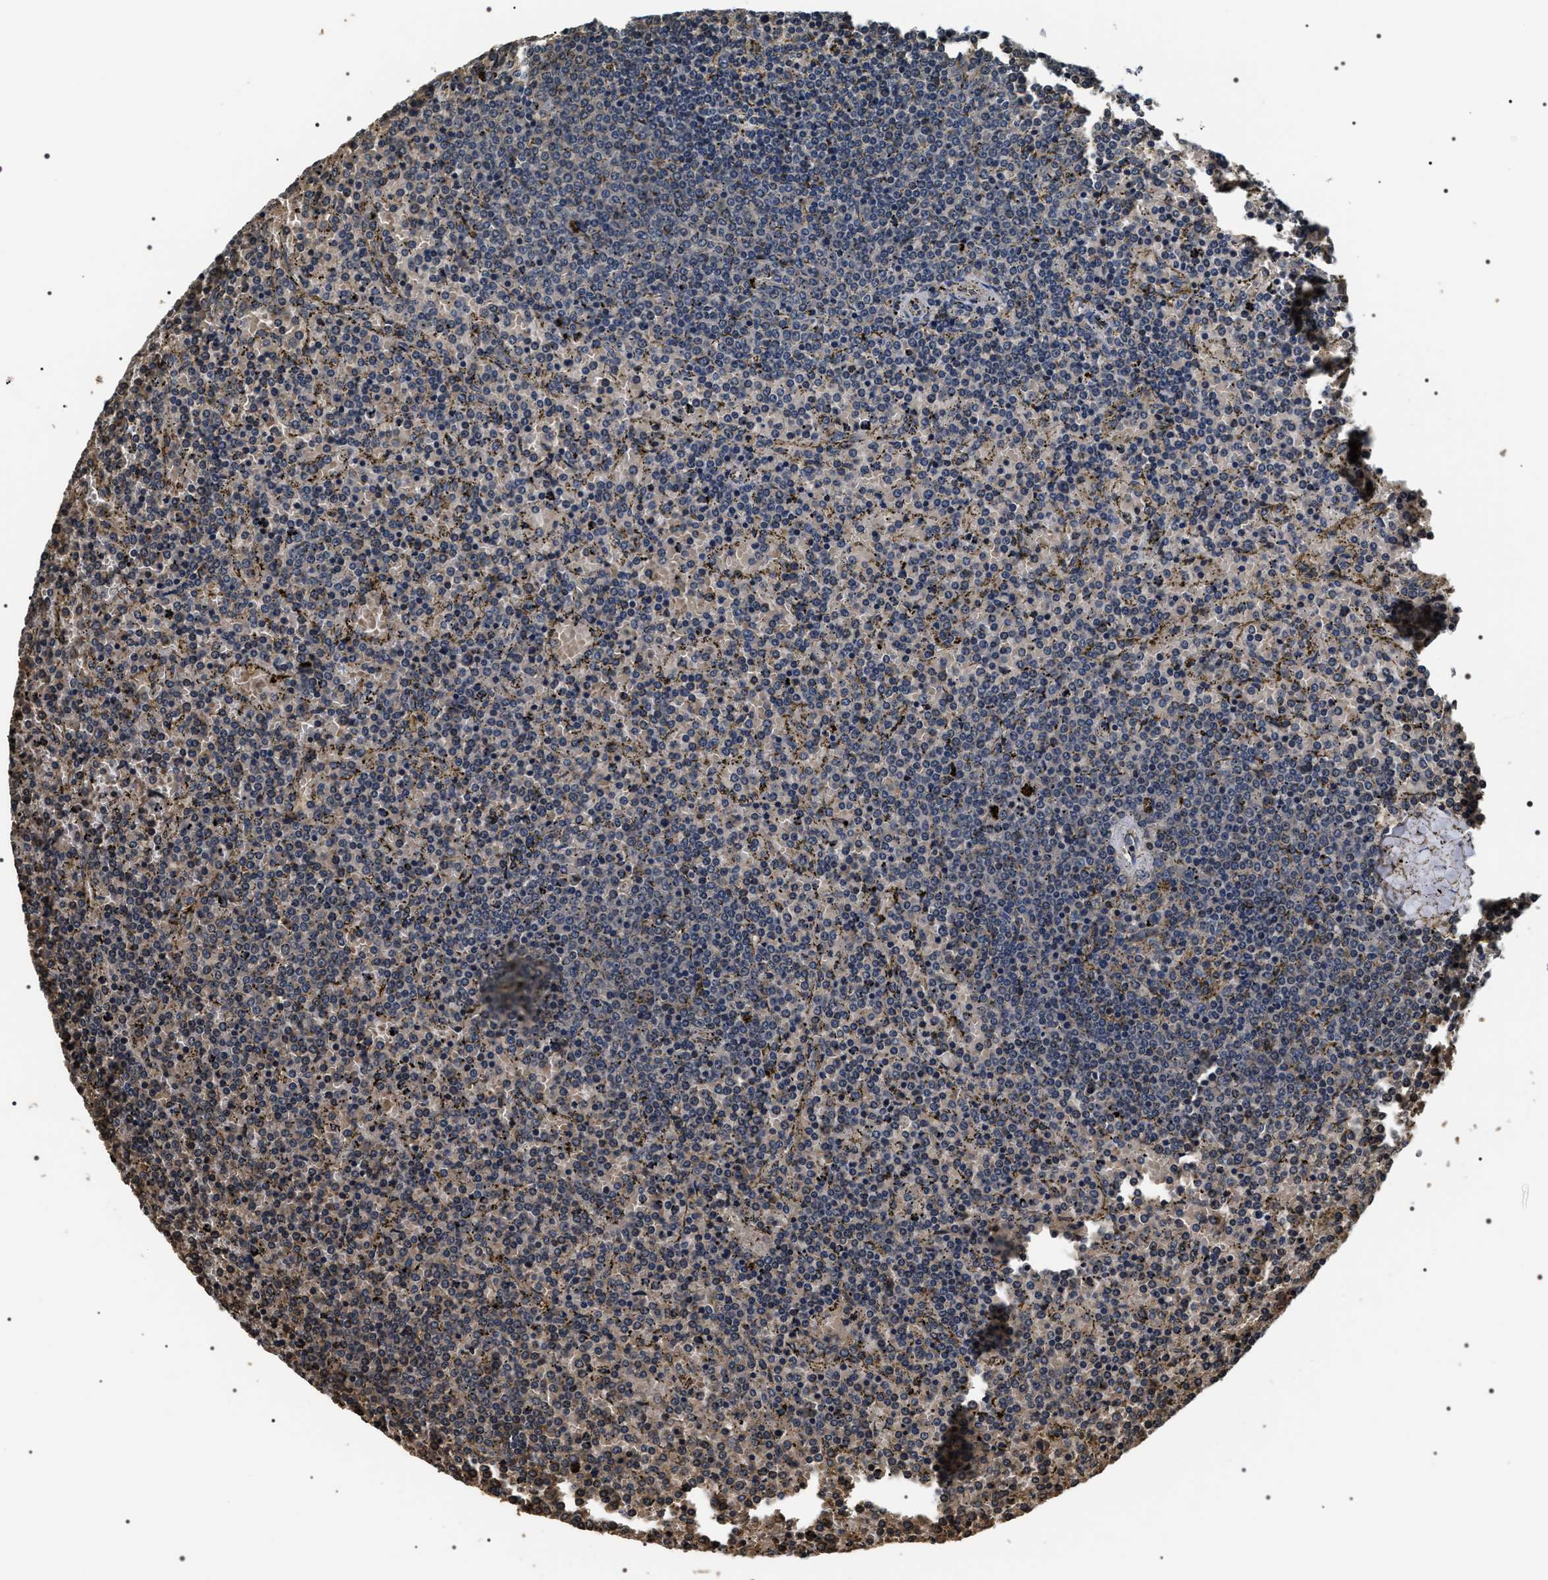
{"staining": {"intensity": "negative", "quantity": "none", "location": "none"}, "tissue": "lymphoma", "cell_type": "Tumor cells", "image_type": "cancer", "snomed": [{"axis": "morphology", "description": "Malignant lymphoma, non-Hodgkin's type, Low grade"}, {"axis": "topography", "description": "Spleen"}], "caption": "The histopathology image exhibits no significant staining in tumor cells of malignant lymphoma, non-Hodgkin's type (low-grade).", "gene": "ARHGAP22", "patient": {"sex": "female", "age": 77}}